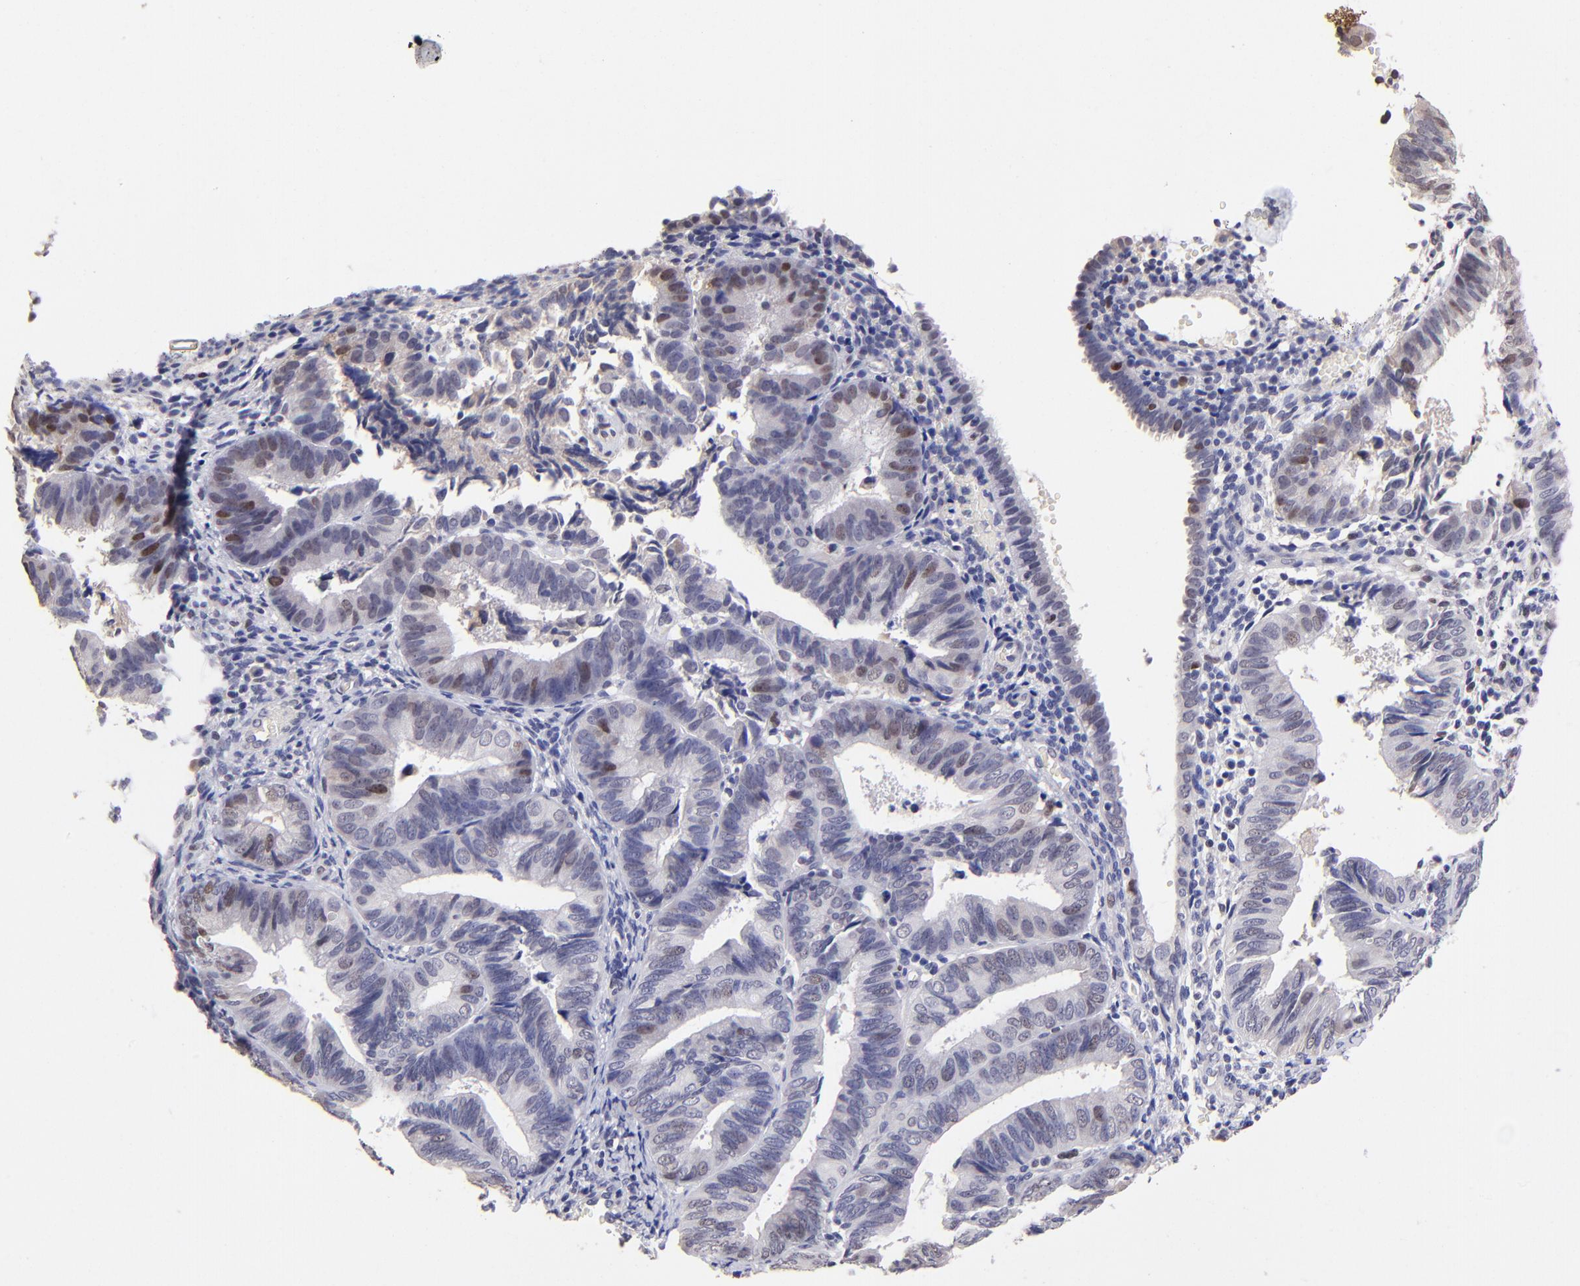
{"staining": {"intensity": "moderate", "quantity": "25%-75%", "location": "nuclear"}, "tissue": "endometrial cancer", "cell_type": "Tumor cells", "image_type": "cancer", "snomed": [{"axis": "morphology", "description": "Adenocarcinoma, NOS"}, {"axis": "topography", "description": "Endometrium"}], "caption": "Endometrial cancer (adenocarcinoma) stained with a protein marker exhibits moderate staining in tumor cells.", "gene": "DNMT1", "patient": {"sex": "female", "age": 63}}